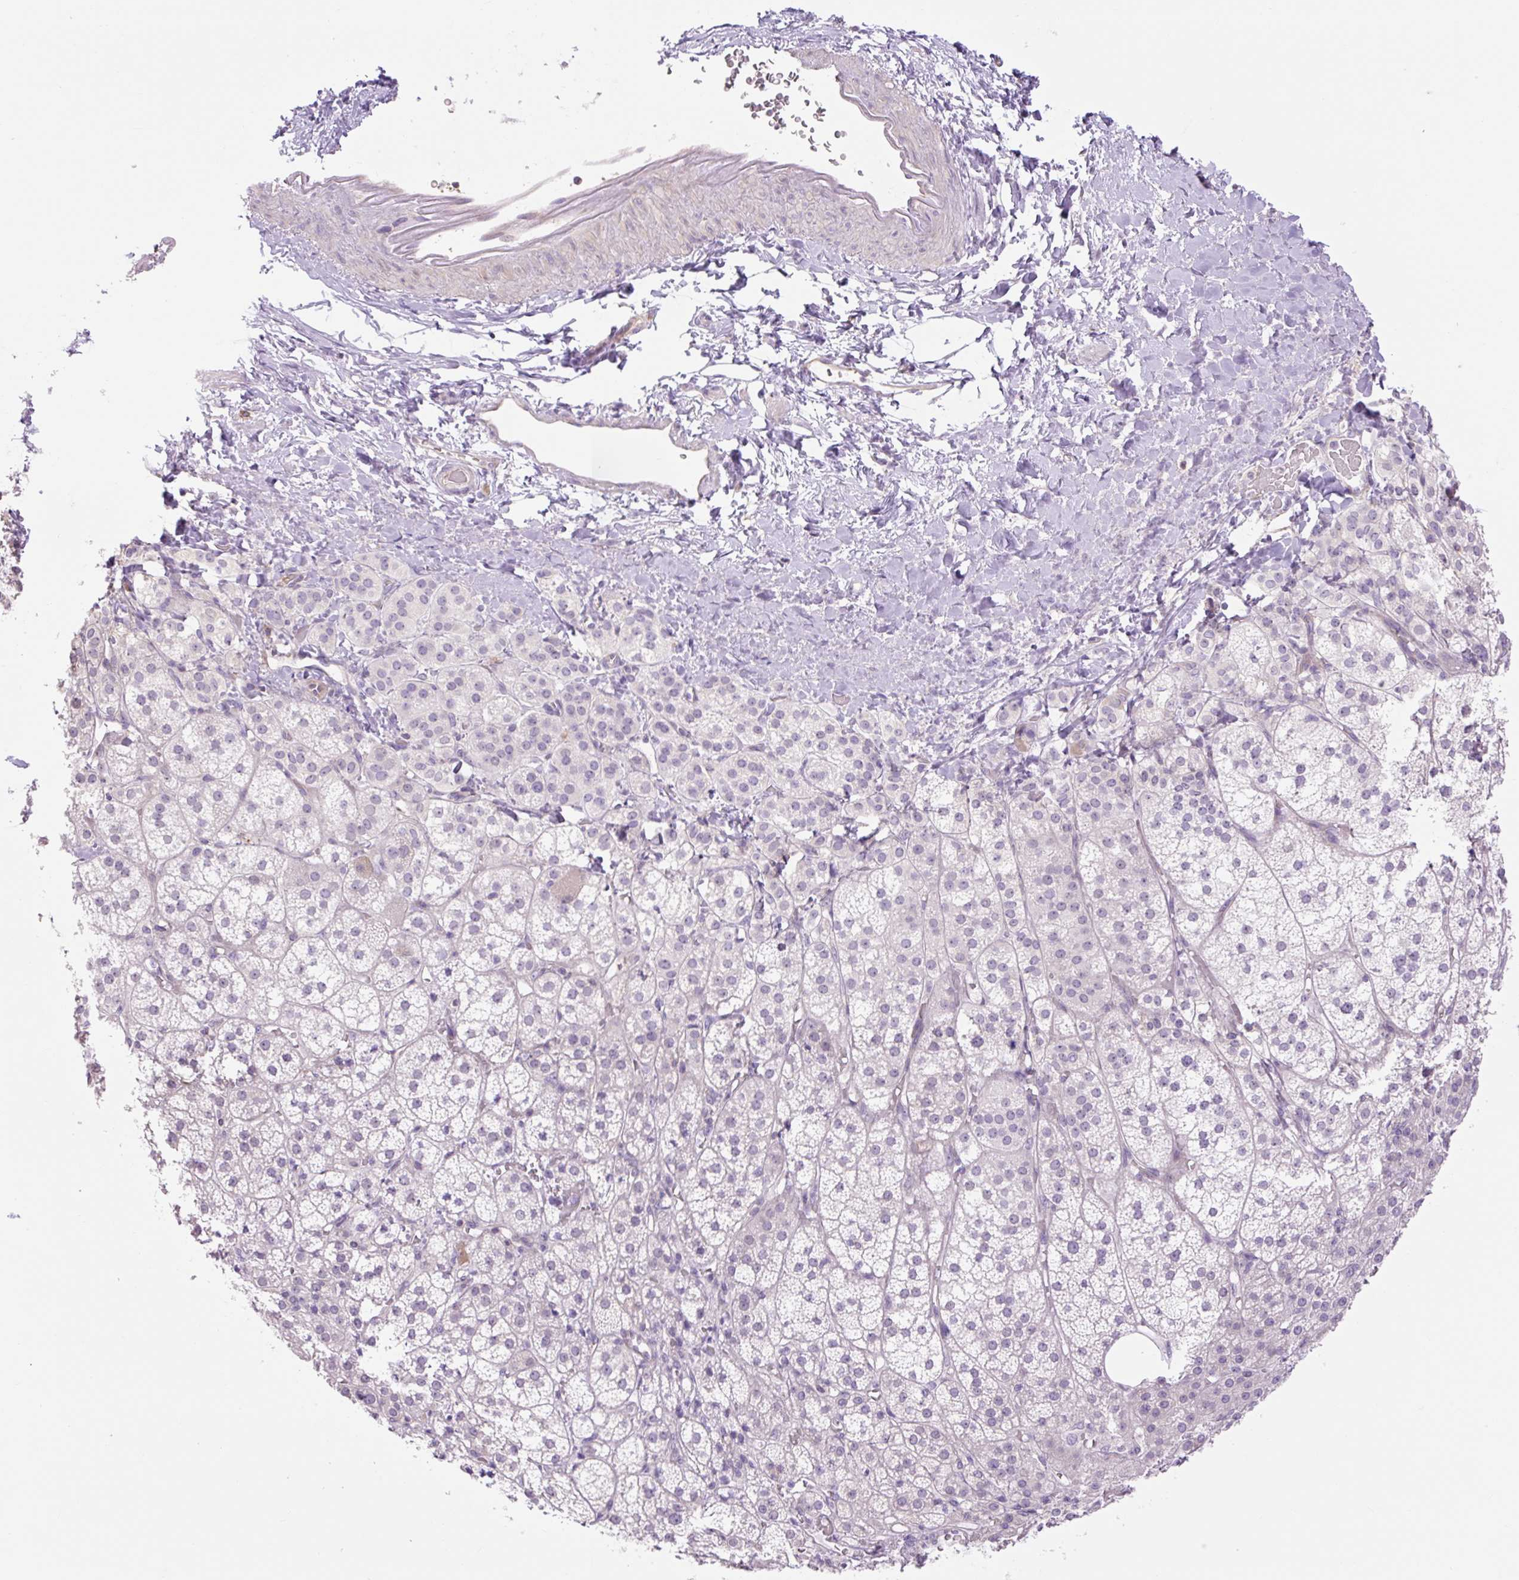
{"staining": {"intensity": "negative", "quantity": "none", "location": "none"}, "tissue": "adrenal gland", "cell_type": "Glandular cells", "image_type": "normal", "snomed": [{"axis": "morphology", "description": "Normal tissue, NOS"}, {"axis": "topography", "description": "Adrenal gland"}], "caption": "Unremarkable adrenal gland was stained to show a protein in brown. There is no significant staining in glandular cells.", "gene": "GRID2", "patient": {"sex": "female", "age": 60}}